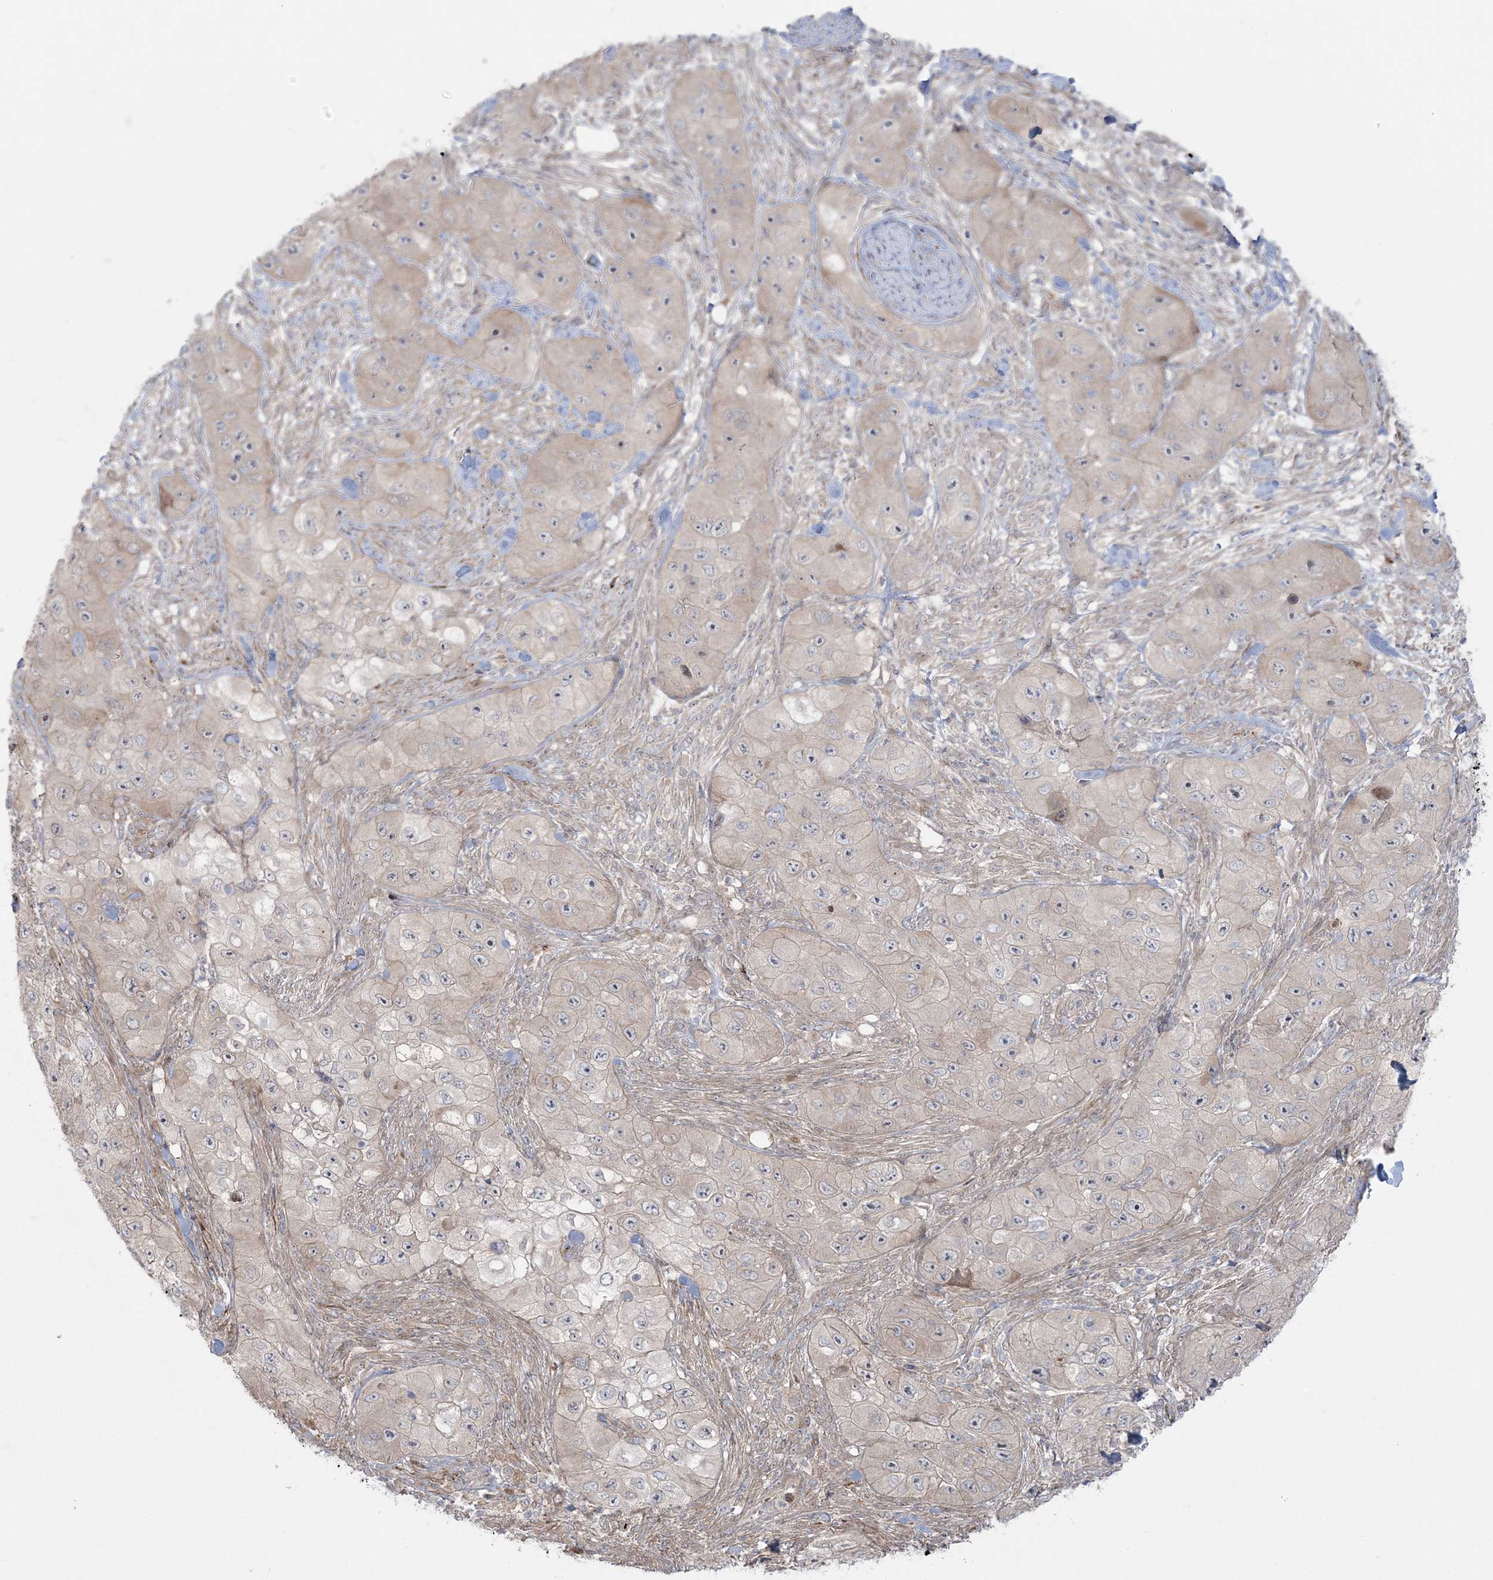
{"staining": {"intensity": "weak", "quantity": "<25%", "location": "cytoplasmic/membranous"}, "tissue": "skin cancer", "cell_type": "Tumor cells", "image_type": "cancer", "snomed": [{"axis": "morphology", "description": "Squamous cell carcinoma, NOS"}, {"axis": "topography", "description": "Skin"}, {"axis": "topography", "description": "Subcutis"}], "caption": "This is an IHC image of squamous cell carcinoma (skin). There is no expression in tumor cells.", "gene": "NUDT9", "patient": {"sex": "male", "age": 73}}